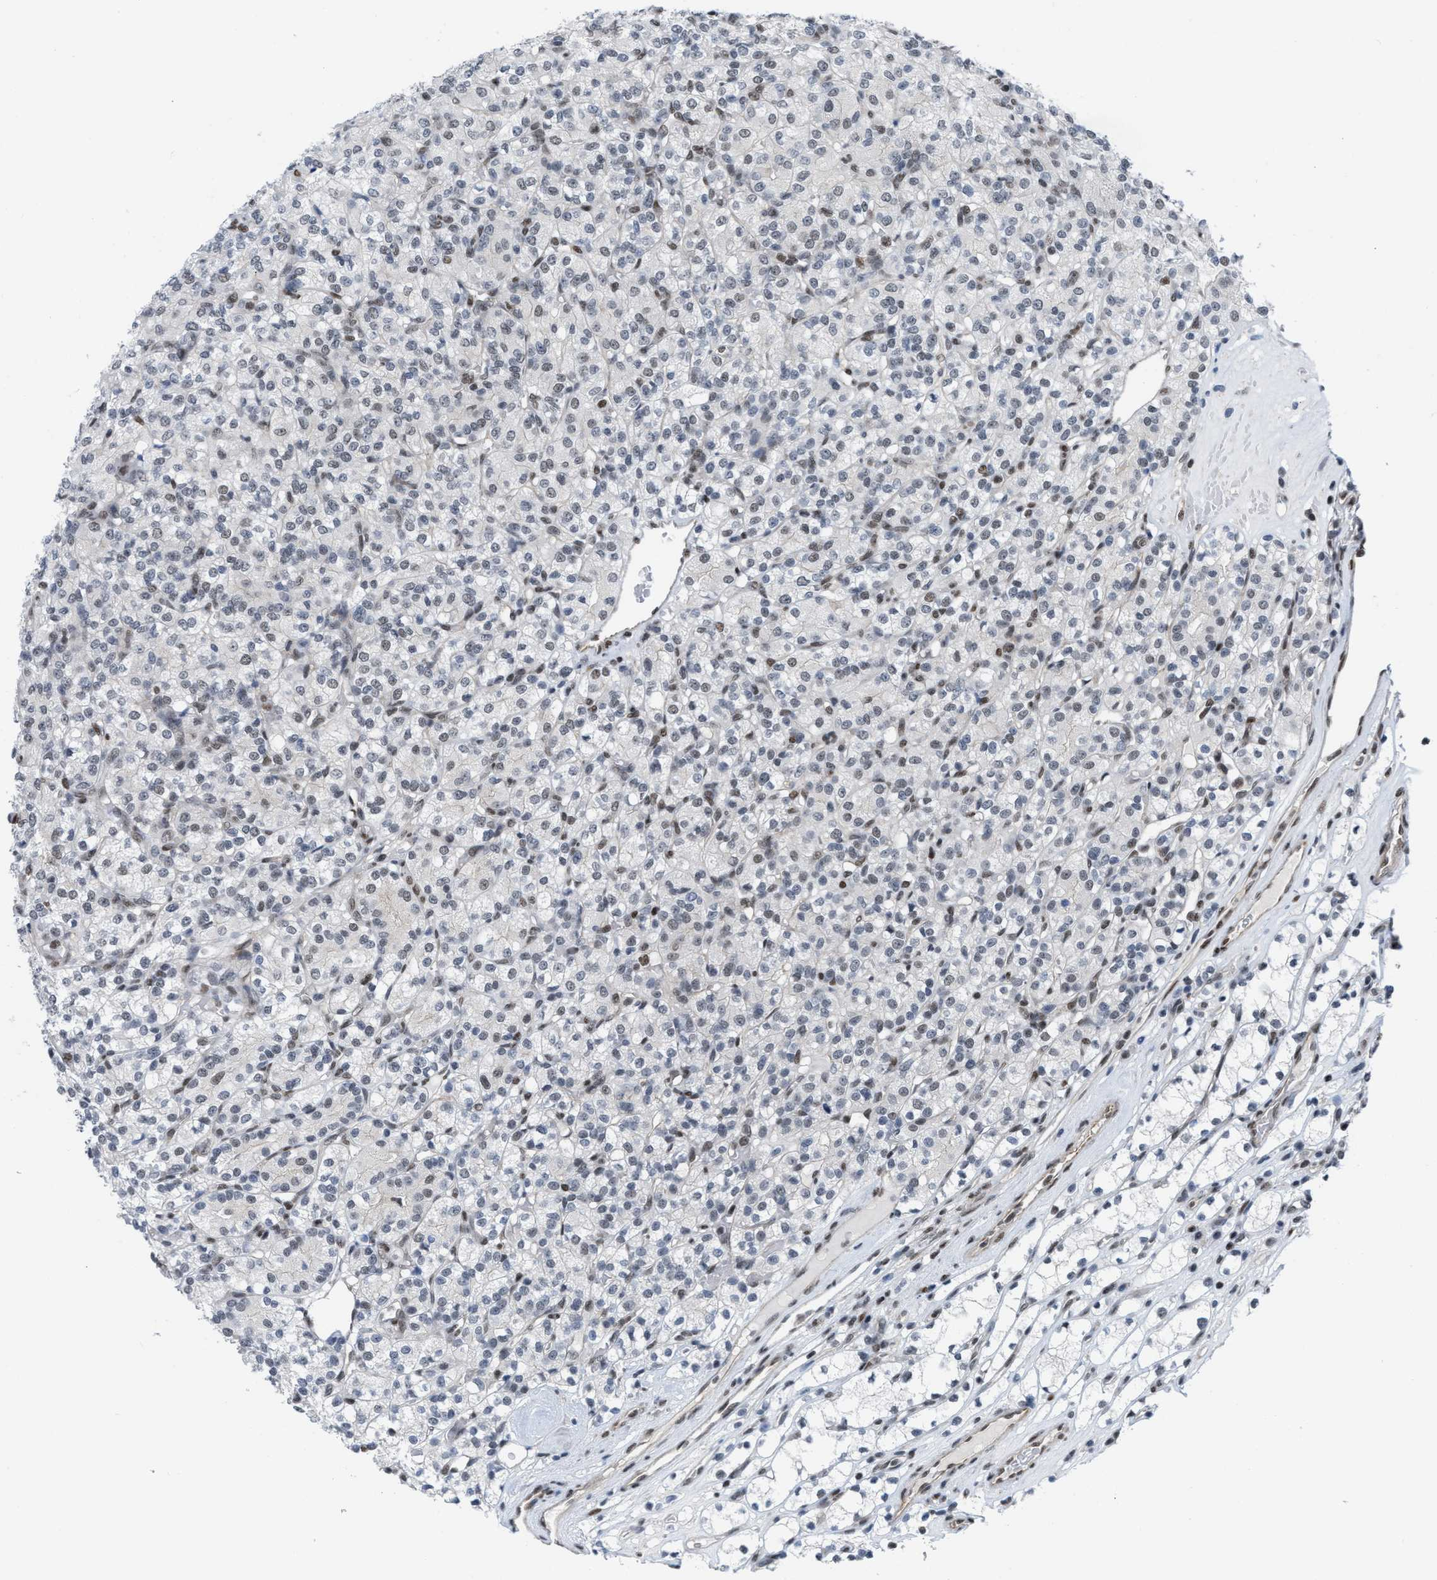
{"staining": {"intensity": "weak", "quantity": "<25%", "location": "nuclear"}, "tissue": "renal cancer", "cell_type": "Tumor cells", "image_type": "cancer", "snomed": [{"axis": "morphology", "description": "Adenocarcinoma, NOS"}, {"axis": "topography", "description": "Kidney"}], "caption": "Tumor cells show no significant protein staining in renal cancer.", "gene": "MIER1", "patient": {"sex": "male", "age": 77}}